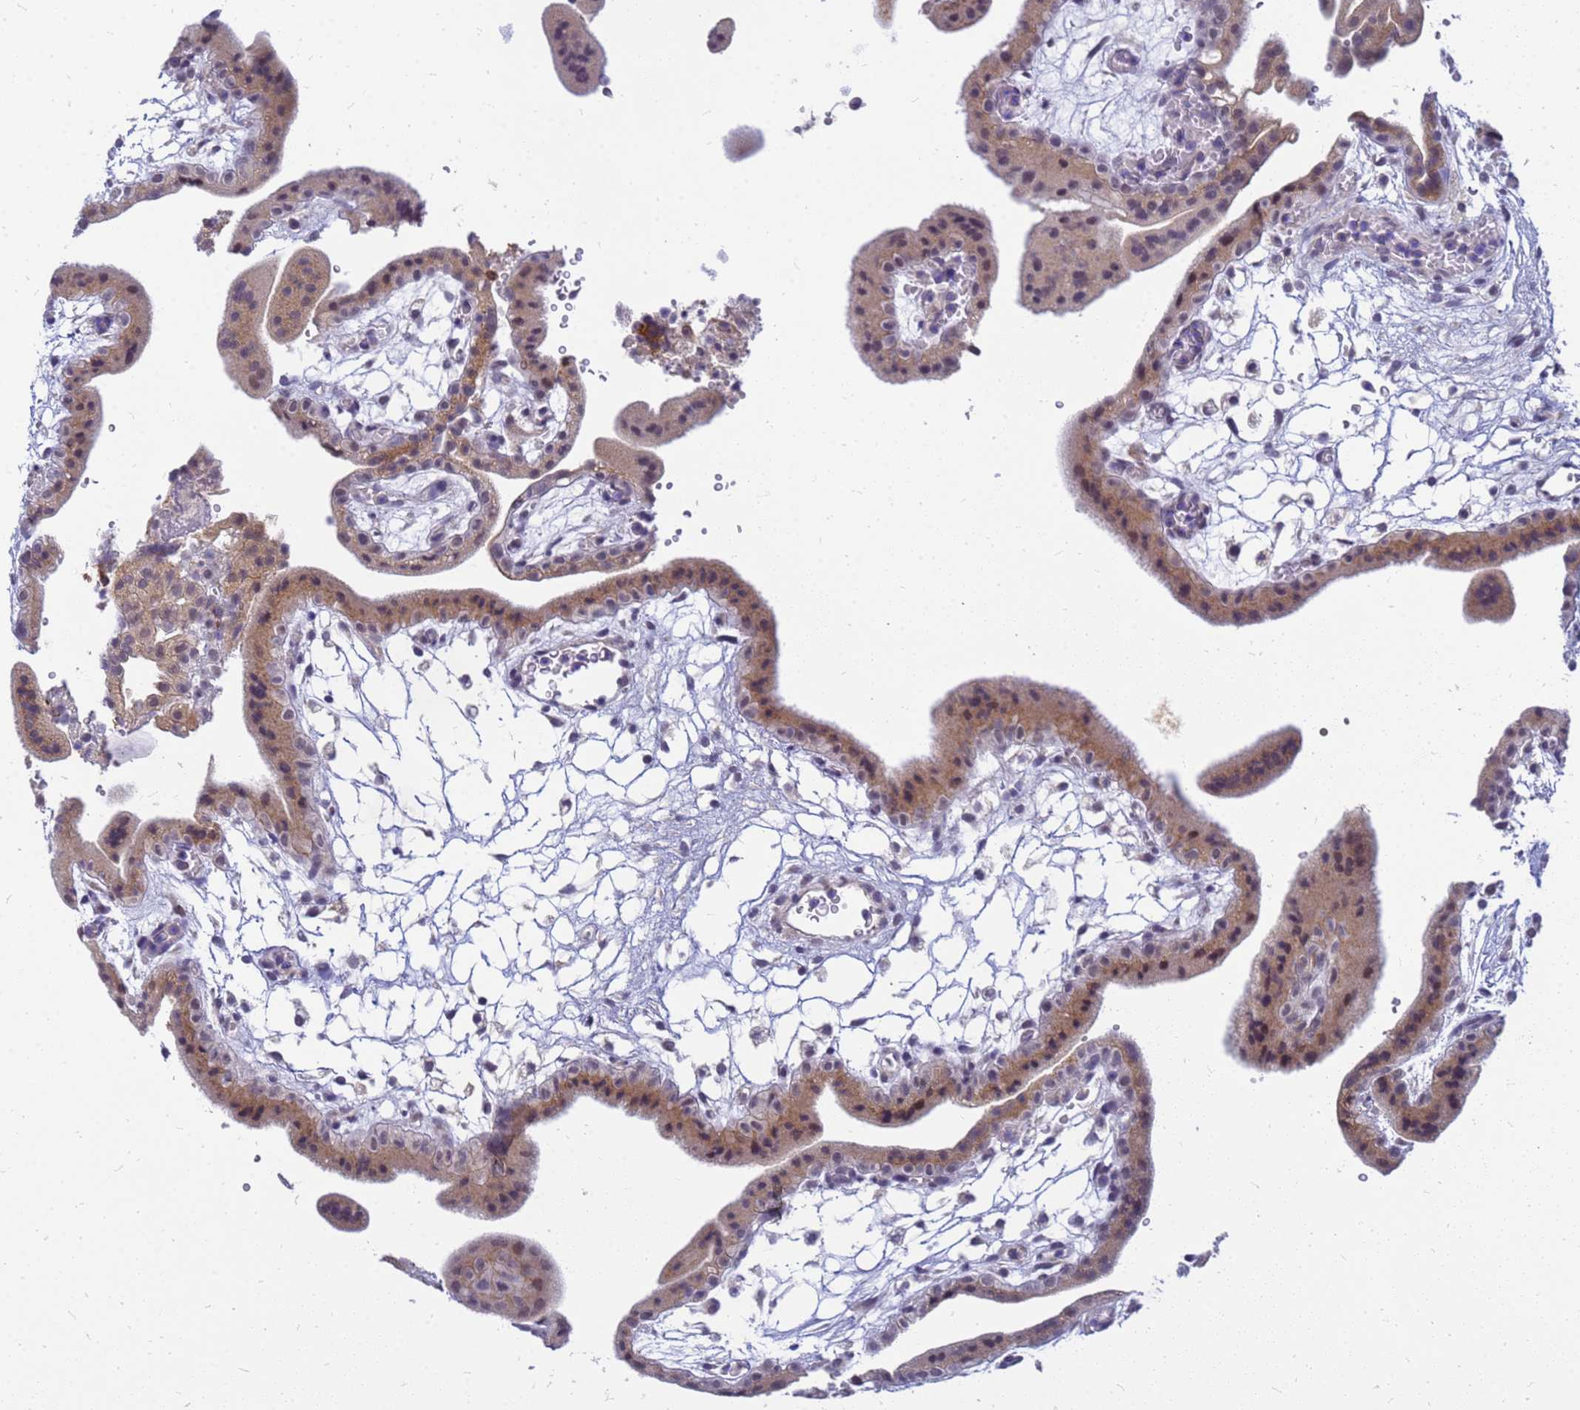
{"staining": {"intensity": "weak", "quantity": "<25%", "location": "cytoplasmic/membranous"}, "tissue": "placenta", "cell_type": "Decidual cells", "image_type": "normal", "snomed": [{"axis": "morphology", "description": "Normal tissue, NOS"}, {"axis": "topography", "description": "Placenta"}], "caption": "This is a photomicrograph of IHC staining of benign placenta, which shows no positivity in decidual cells. (Stains: DAB immunohistochemistry (IHC) with hematoxylin counter stain, Microscopy: brightfield microscopy at high magnification).", "gene": "SRGAP3", "patient": {"sex": "female", "age": 18}}